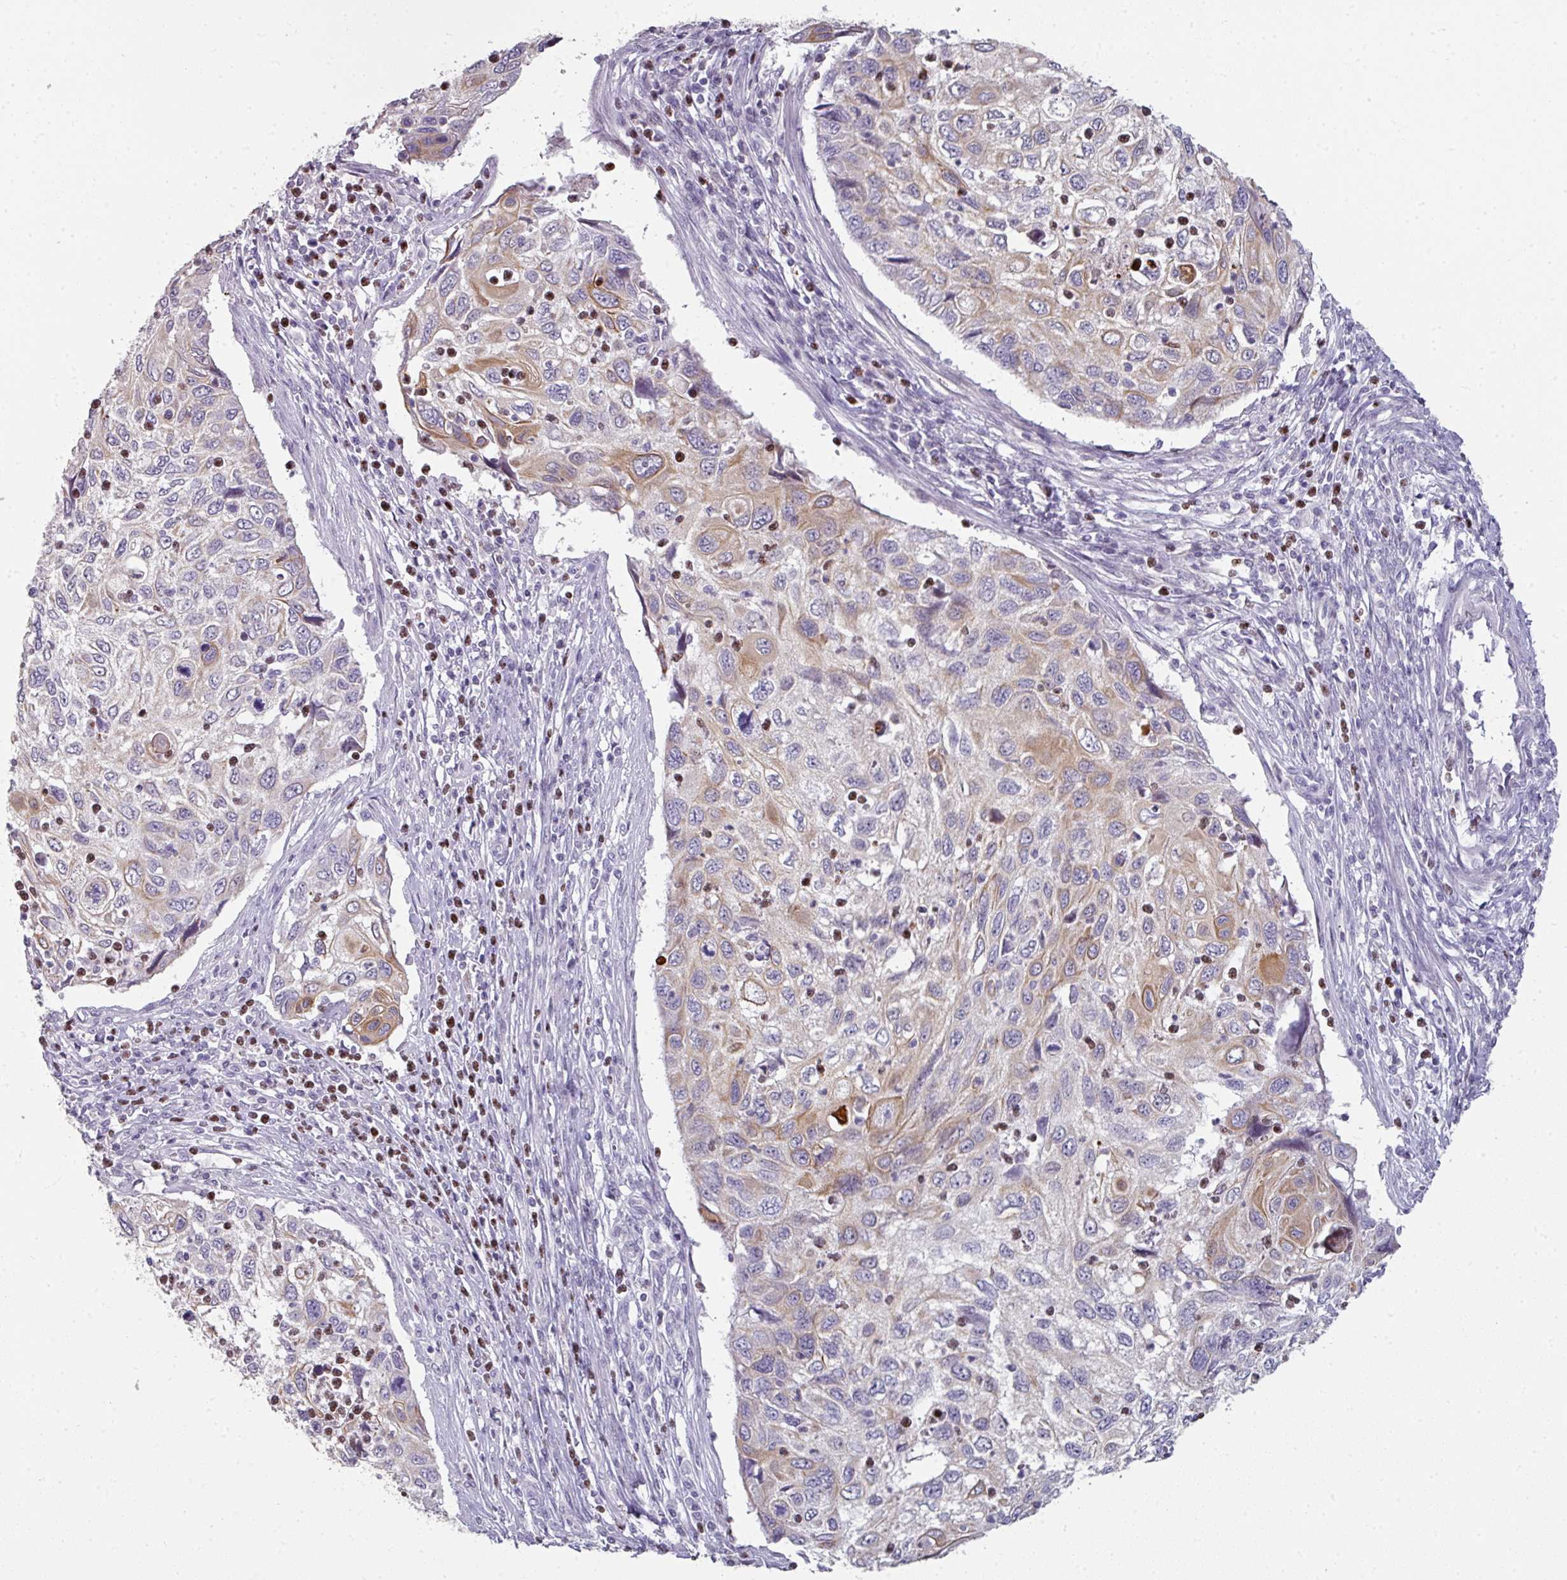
{"staining": {"intensity": "moderate", "quantity": "25%-75%", "location": "cytoplasmic/membranous"}, "tissue": "cervical cancer", "cell_type": "Tumor cells", "image_type": "cancer", "snomed": [{"axis": "morphology", "description": "Squamous cell carcinoma, NOS"}, {"axis": "topography", "description": "Cervix"}], "caption": "The histopathology image exhibits a brown stain indicating the presence of a protein in the cytoplasmic/membranous of tumor cells in squamous cell carcinoma (cervical).", "gene": "GTF2H3", "patient": {"sex": "female", "age": 70}}